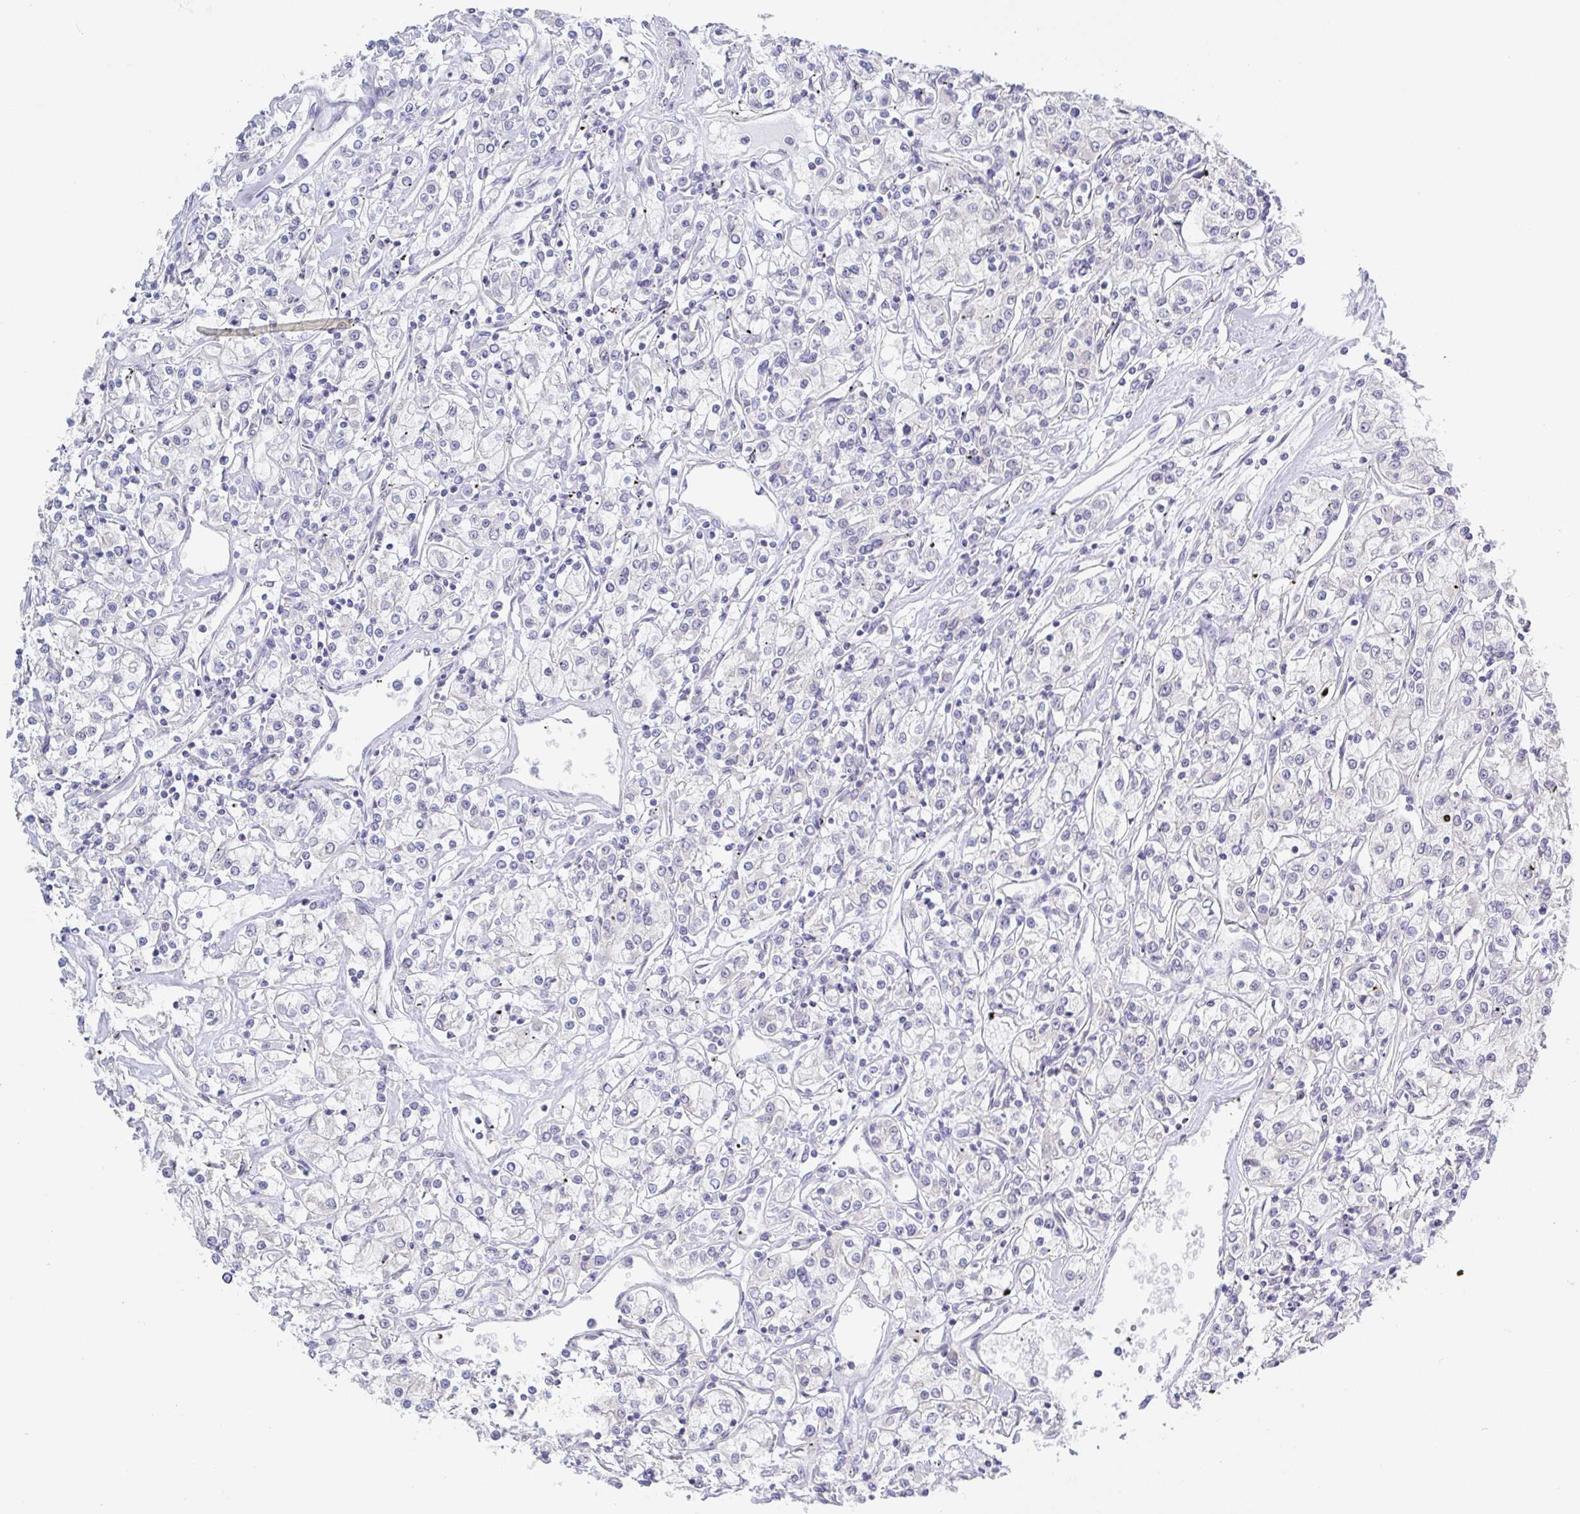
{"staining": {"intensity": "negative", "quantity": "none", "location": "none"}, "tissue": "renal cancer", "cell_type": "Tumor cells", "image_type": "cancer", "snomed": [{"axis": "morphology", "description": "Adenocarcinoma, NOS"}, {"axis": "topography", "description": "Kidney"}], "caption": "There is no significant positivity in tumor cells of renal adenocarcinoma.", "gene": "HYPK", "patient": {"sex": "female", "age": 59}}